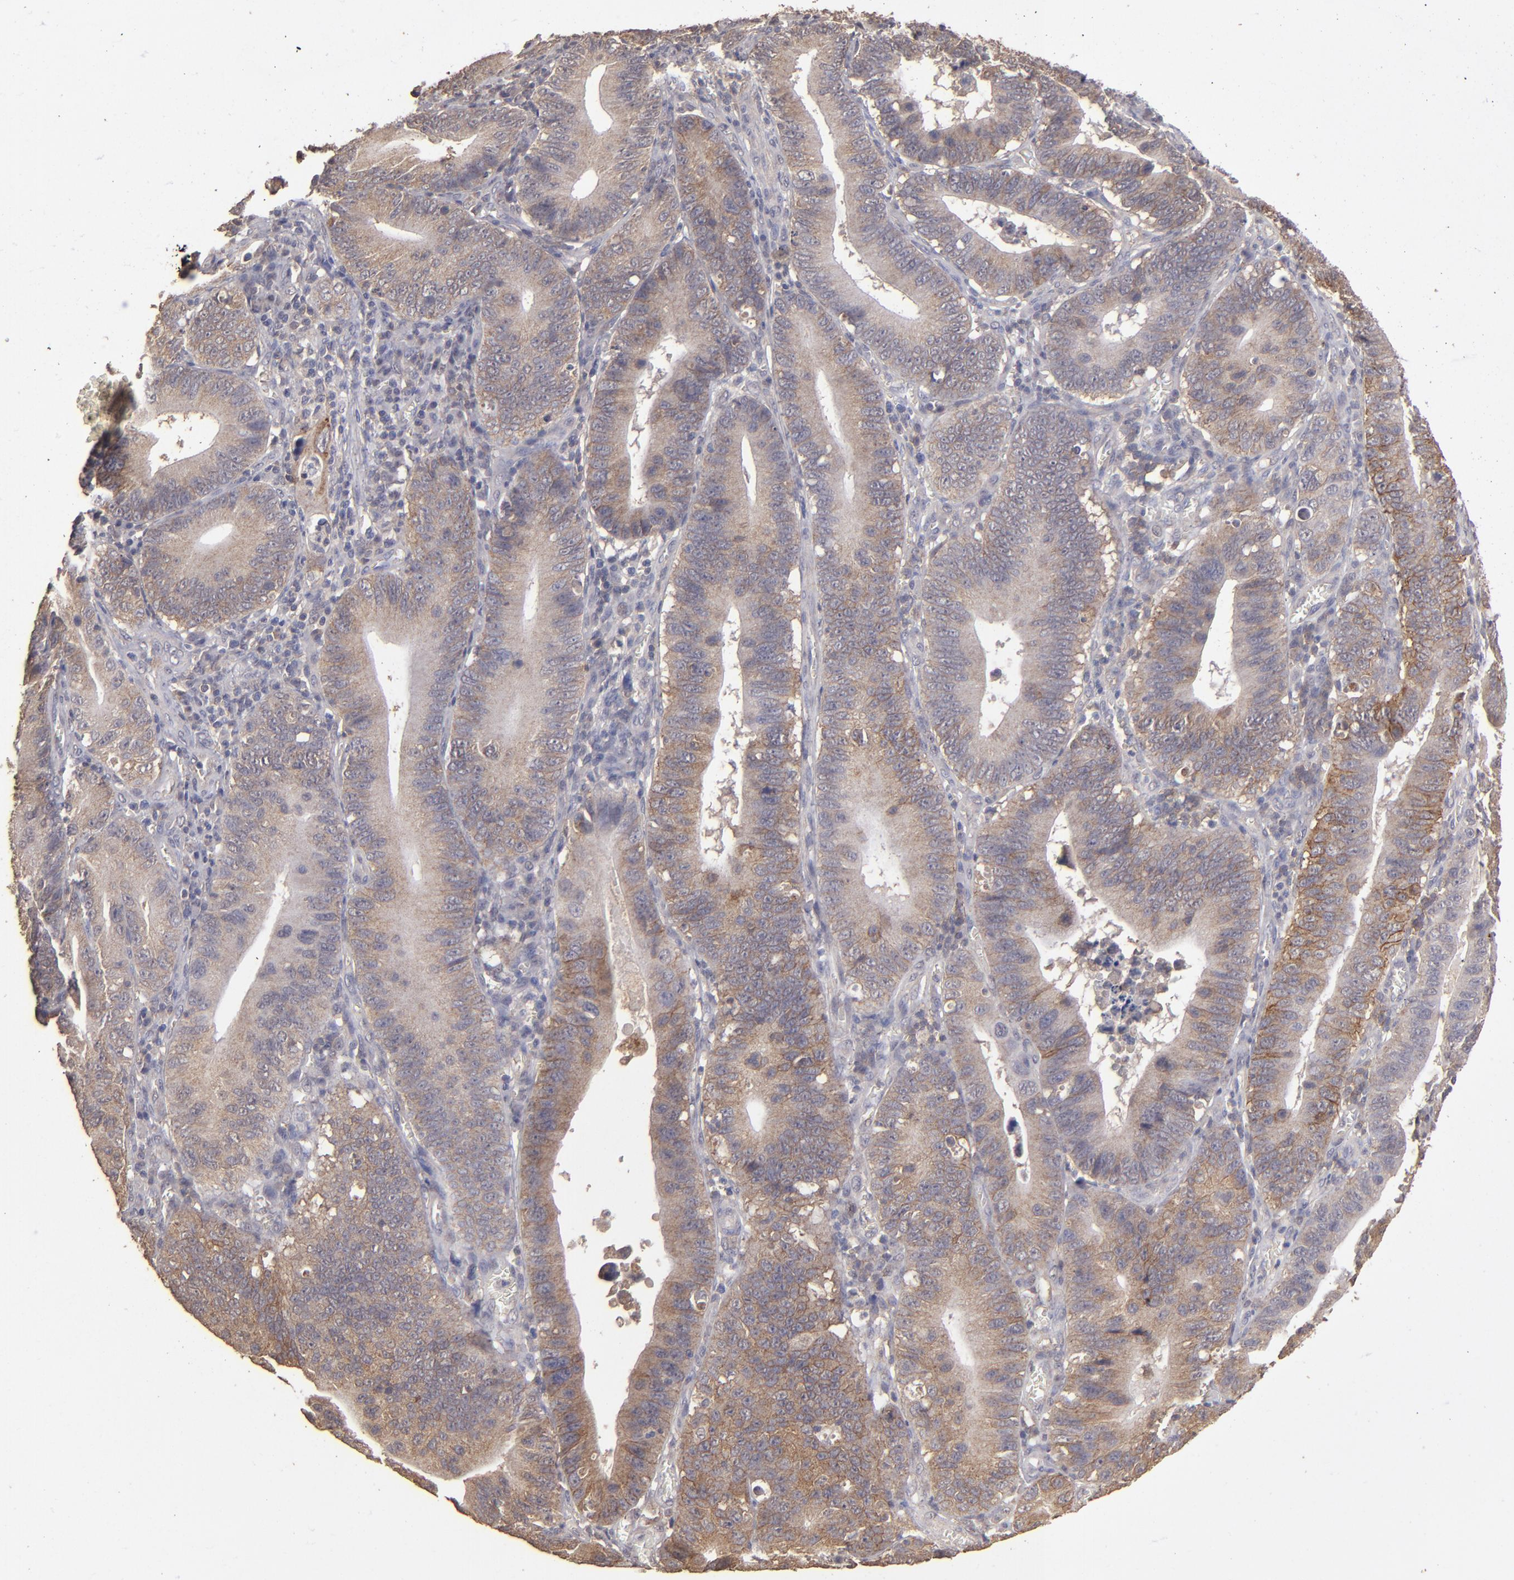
{"staining": {"intensity": "moderate", "quantity": "25%-75%", "location": "cytoplasmic/membranous"}, "tissue": "stomach cancer", "cell_type": "Tumor cells", "image_type": "cancer", "snomed": [{"axis": "morphology", "description": "Adenocarcinoma, NOS"}, {"axis": "topography", "description": "Stomach"}, {"axis": "topography", "description": "Gastric cardia"}], "caption": "A micrograph showing moderate cytoplasmic/membranous expression in about 25%-75% of tumor cells in stomach adenocarcinoma, as visualized by brown immunohistochemical staining.", "gene": "FAT1", "patient": {"sex": "male", "age": 59}}